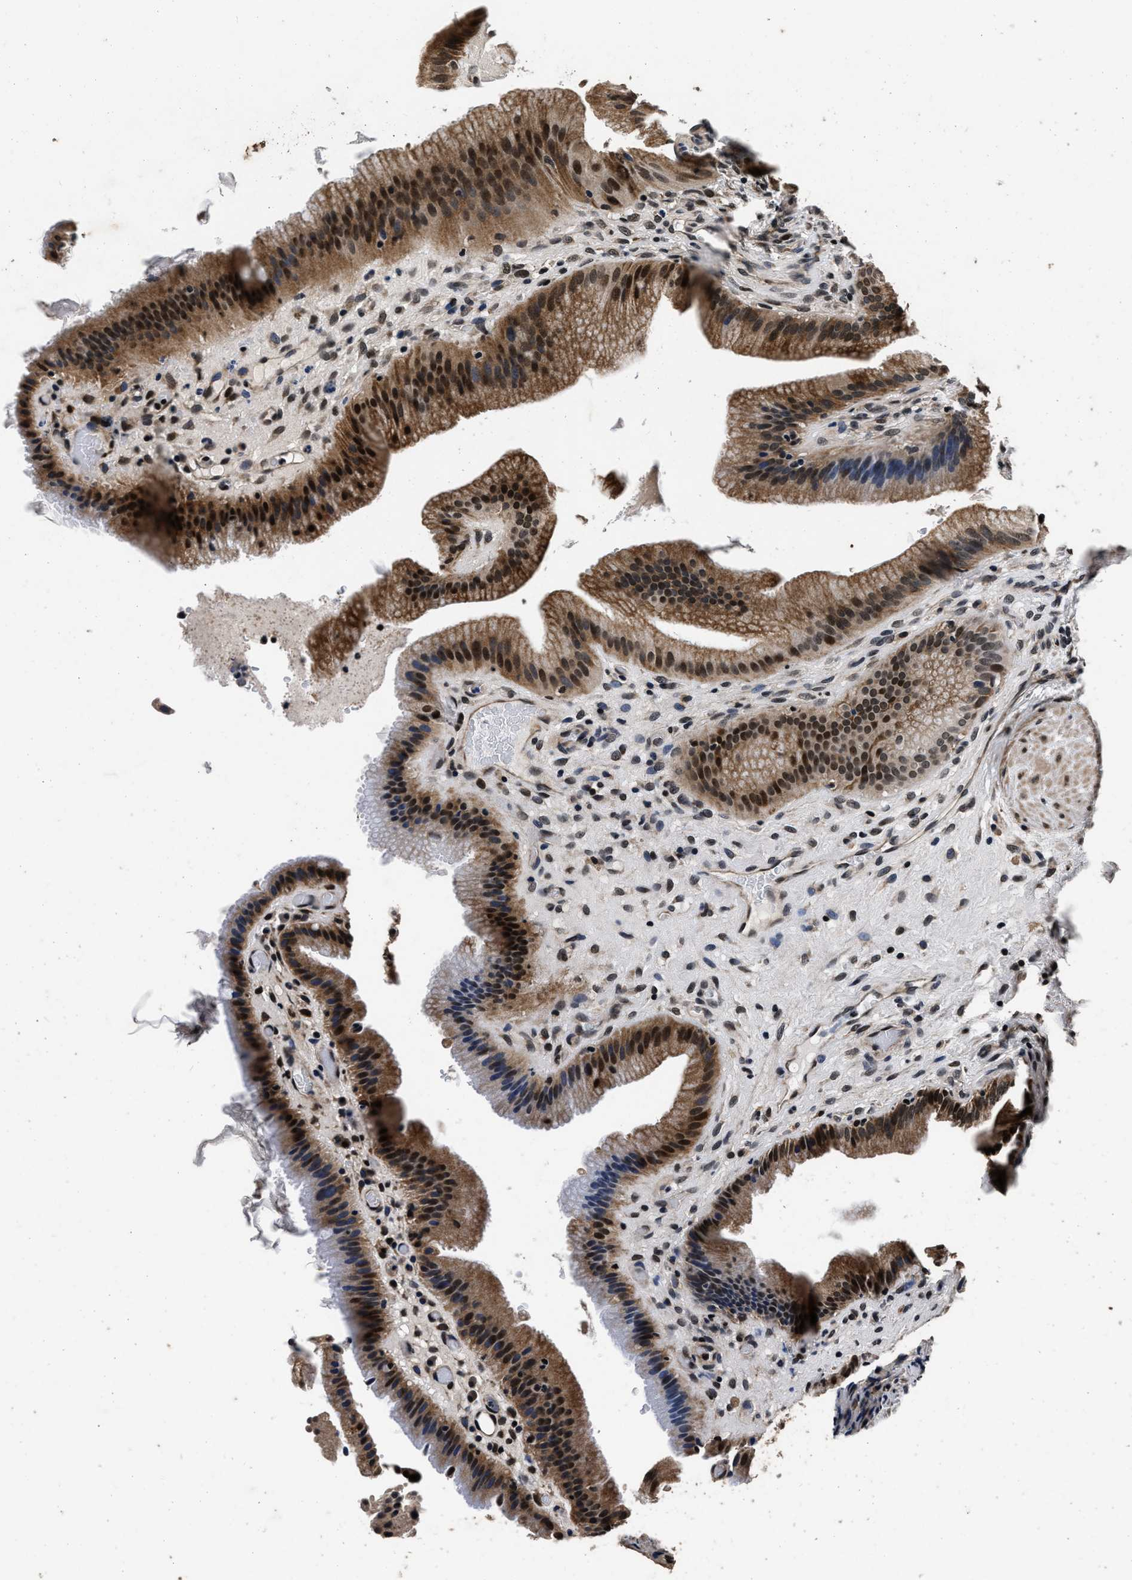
{"staining": {"intensity": "strong", "quantity": ">75%", "location": "cytoplasmic/membranous,nuclear"}, "tissue": "gallbladder", "cell_type": "Glandular cells", "image_type": "normal", "snomed": [{"axis": "morphology", "description": "Normal tissue, NOS"}, {"axis": "topography", "description": "Gallbladder"}], "caption": "DAB immunohistochemical staining of normal human gallbladder reveals strong cytoplasmic/membranous,nuclear protein staining in about >75% of glandular cells. (Stains: DAB (3,3'-diaminobenzidine) in brown, nuclei in blue, Microscopy: brightfield microscopy at high magnification).", "gene": "CSTF1", "patient": {"sex": "male", "age": 49}}